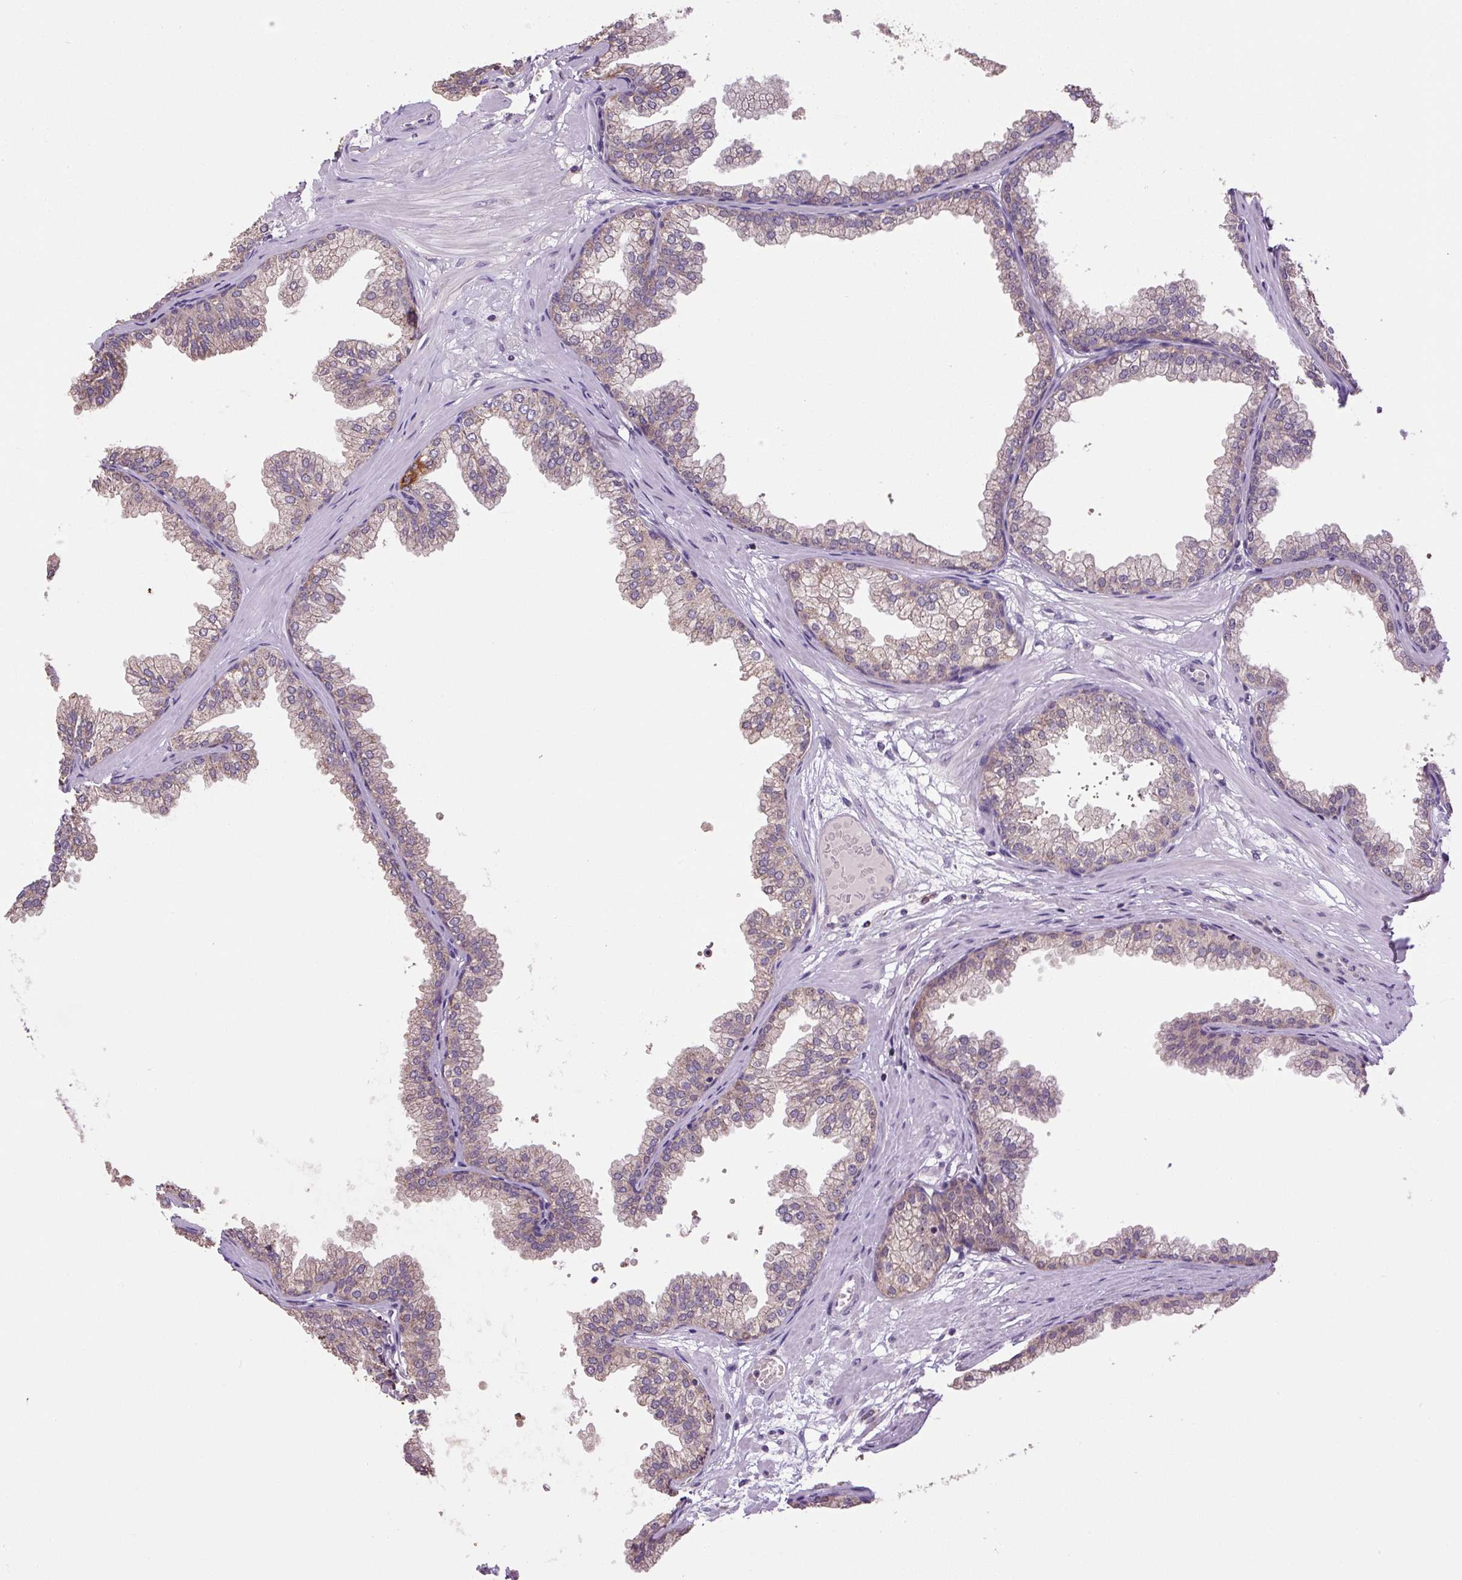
{"staining": {"intensity": "moderate", "quantity": "25%-75%", "location": "cytoplasmic/membranous,nuclear"}, "tissue": "prostate", "cell_type": "Glandular cells", "image_type": "normal", "snomed": [{"axis": "morphology", "description": "Normal tissue, NOS"}, {"axis": "topography", "description": "Prostate"}], "caption": "This image reveals unremarkable prostate stained with immunohistochemistry to label a protein in brown. The cytoplasmic/membranous,nuclear of glandular cells show moderate positivity for the protein. Nuclei are counter-stained blue.", "gene": "SGF29", "patient": {"sex": "male", "age": 37}}